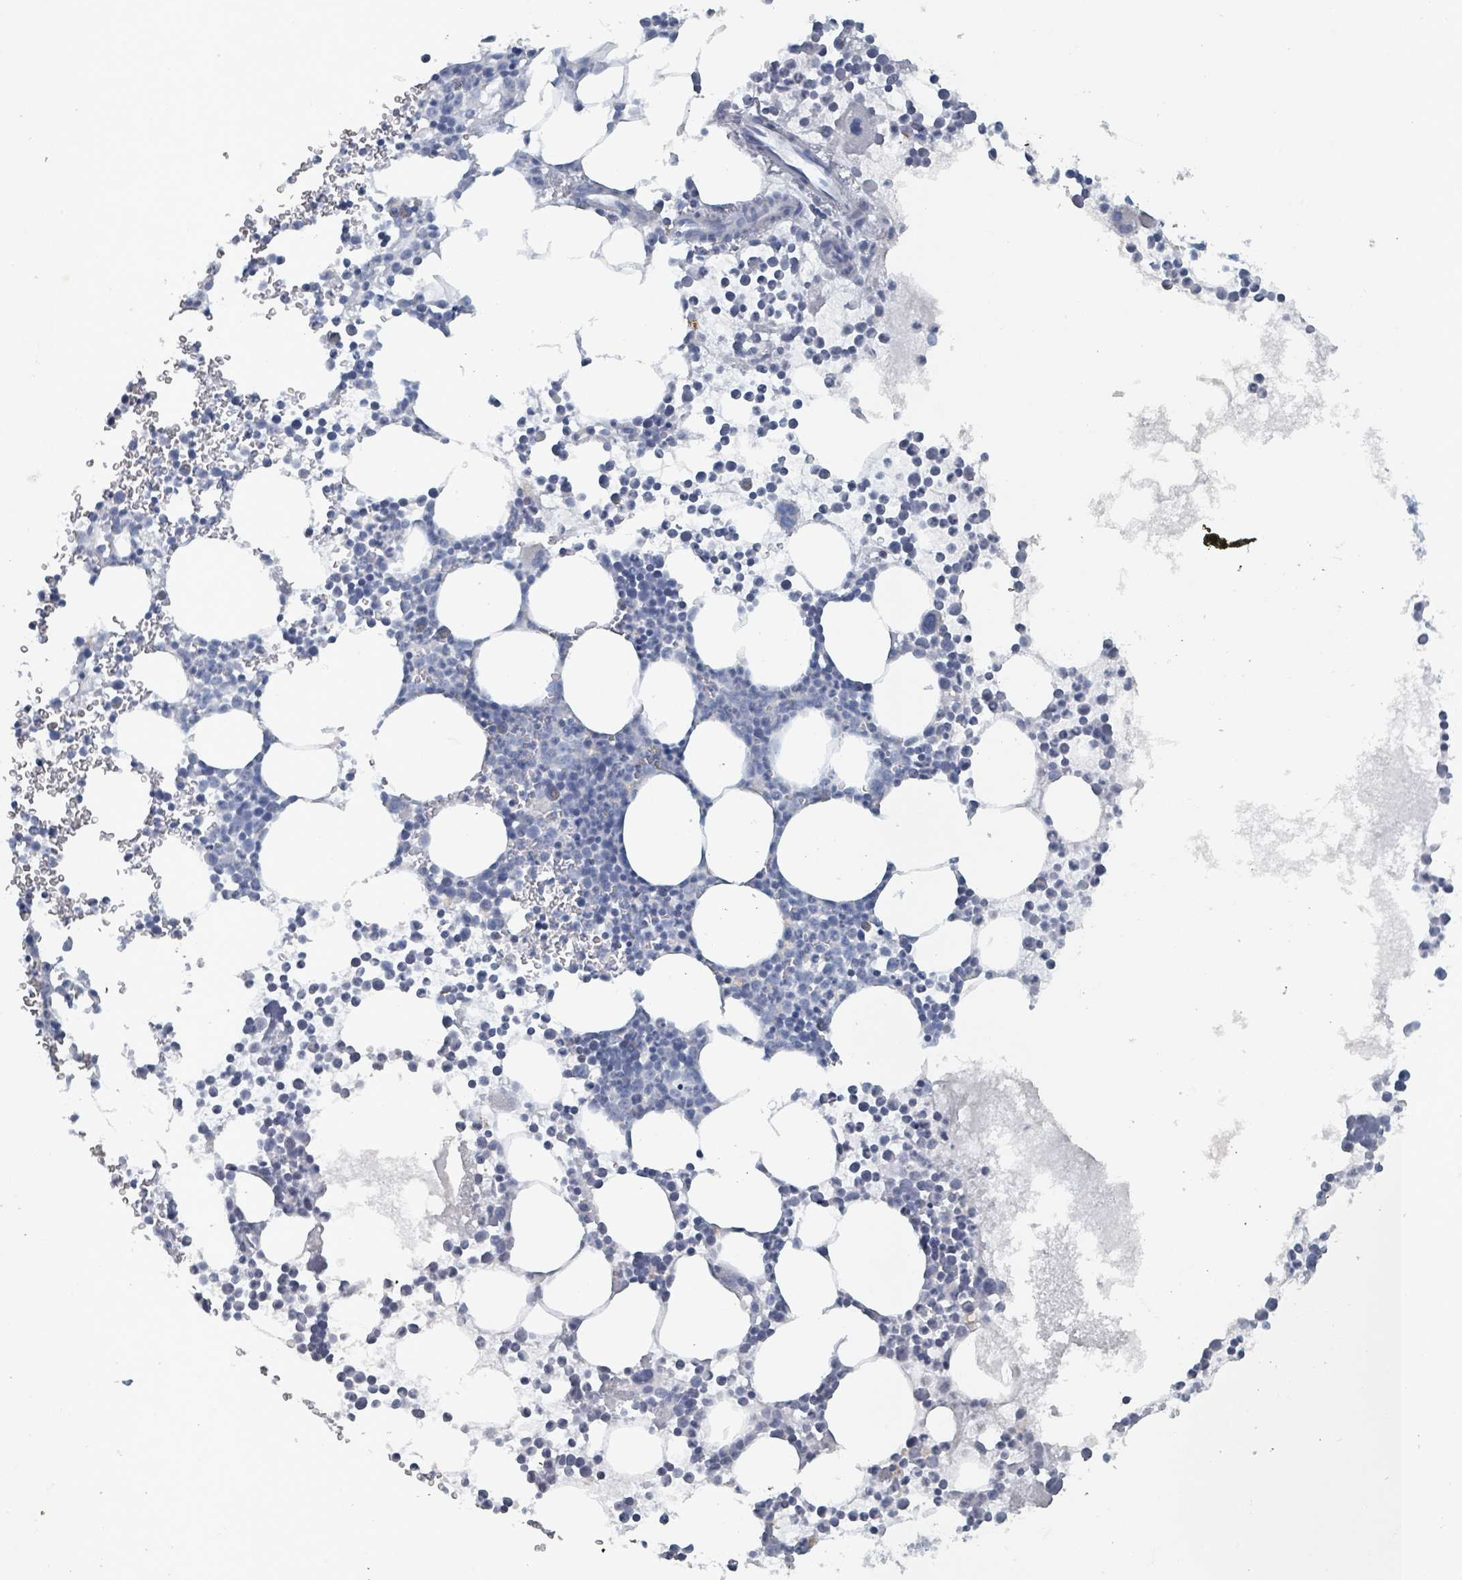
{"staining": {"intensity": "negative", "quantity": "none", "location": "none"}, "tissue": "bone marrow", "cell_type": "Hematopoietic cells", "image_type": "normal", "snomed": [{"axis": "morphology", "description": "Normal tissue, NOS"}, {"axis": "topography", "description": "Bone marrow"}], "caption": "IHC photomicrograph of normal human bone marrow stained for a protein (brown), which exhibits no expression in hematopoietic cells.", "gene": "HEATR5A", "patient": {"sex": "female", "age": 78}}